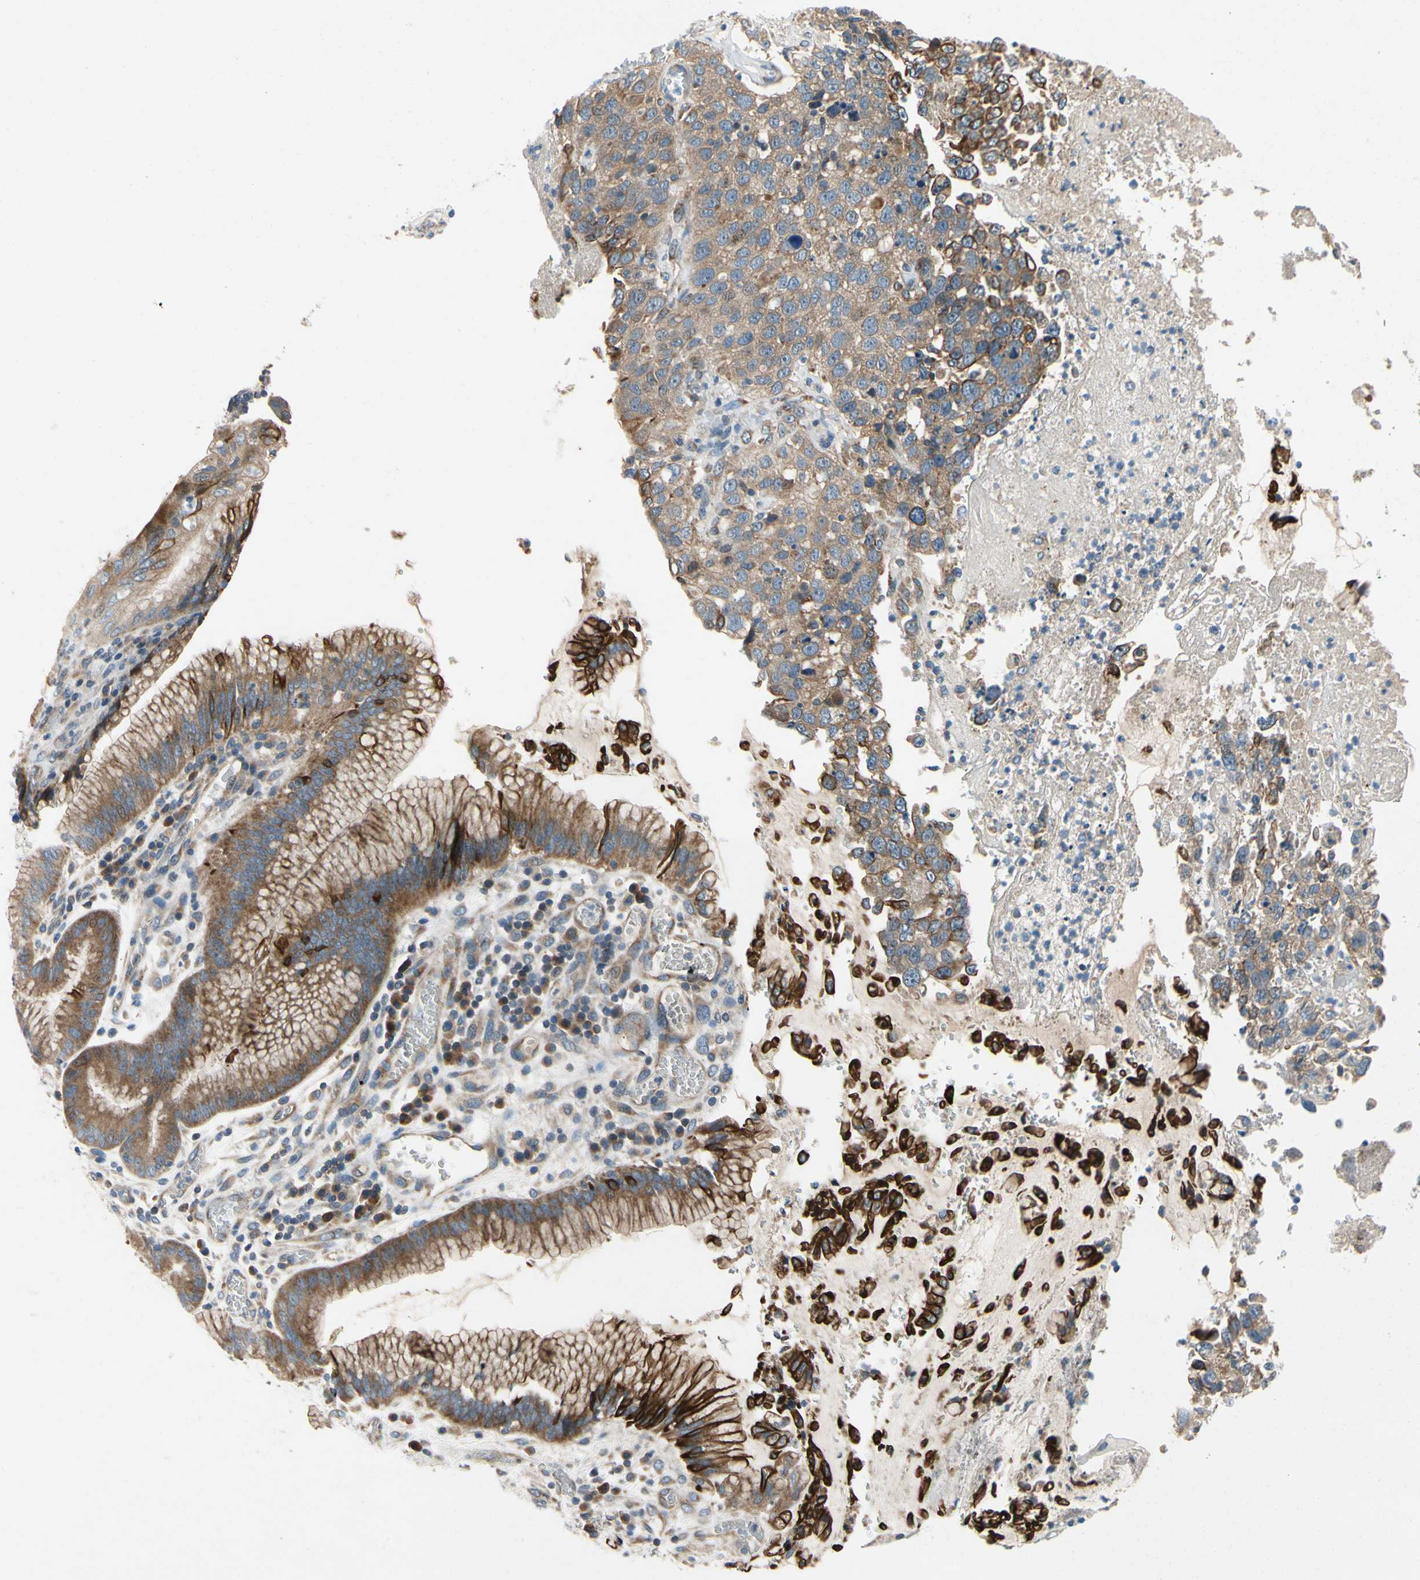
{"staining": {"intensity": "moderate", "quantity": ">75%", "location": "cytoplasmic/membranous"}, "tissue": "stomach cancer", "cell_type": "Tumor cells", "image_type": "cancer", "snomed": [{"axis": "morphology", "description": "Normal tissue, NOS"}, {"axis": "morphology", "description": "Adenocarcinoma, NOS"}, {"axis": "topography", "description": "Stomach"}], "caption": "Immunohistochemistry (IHC) (DAB (3,3'-diaminobenzidine)) staining of stomach cancer shows moderate cytoplasmic/membranous protein expression in approximately >75% of tumor cells.", "gene": "KLHDC8B", "patient": {"sex": "male", "age": 48}}